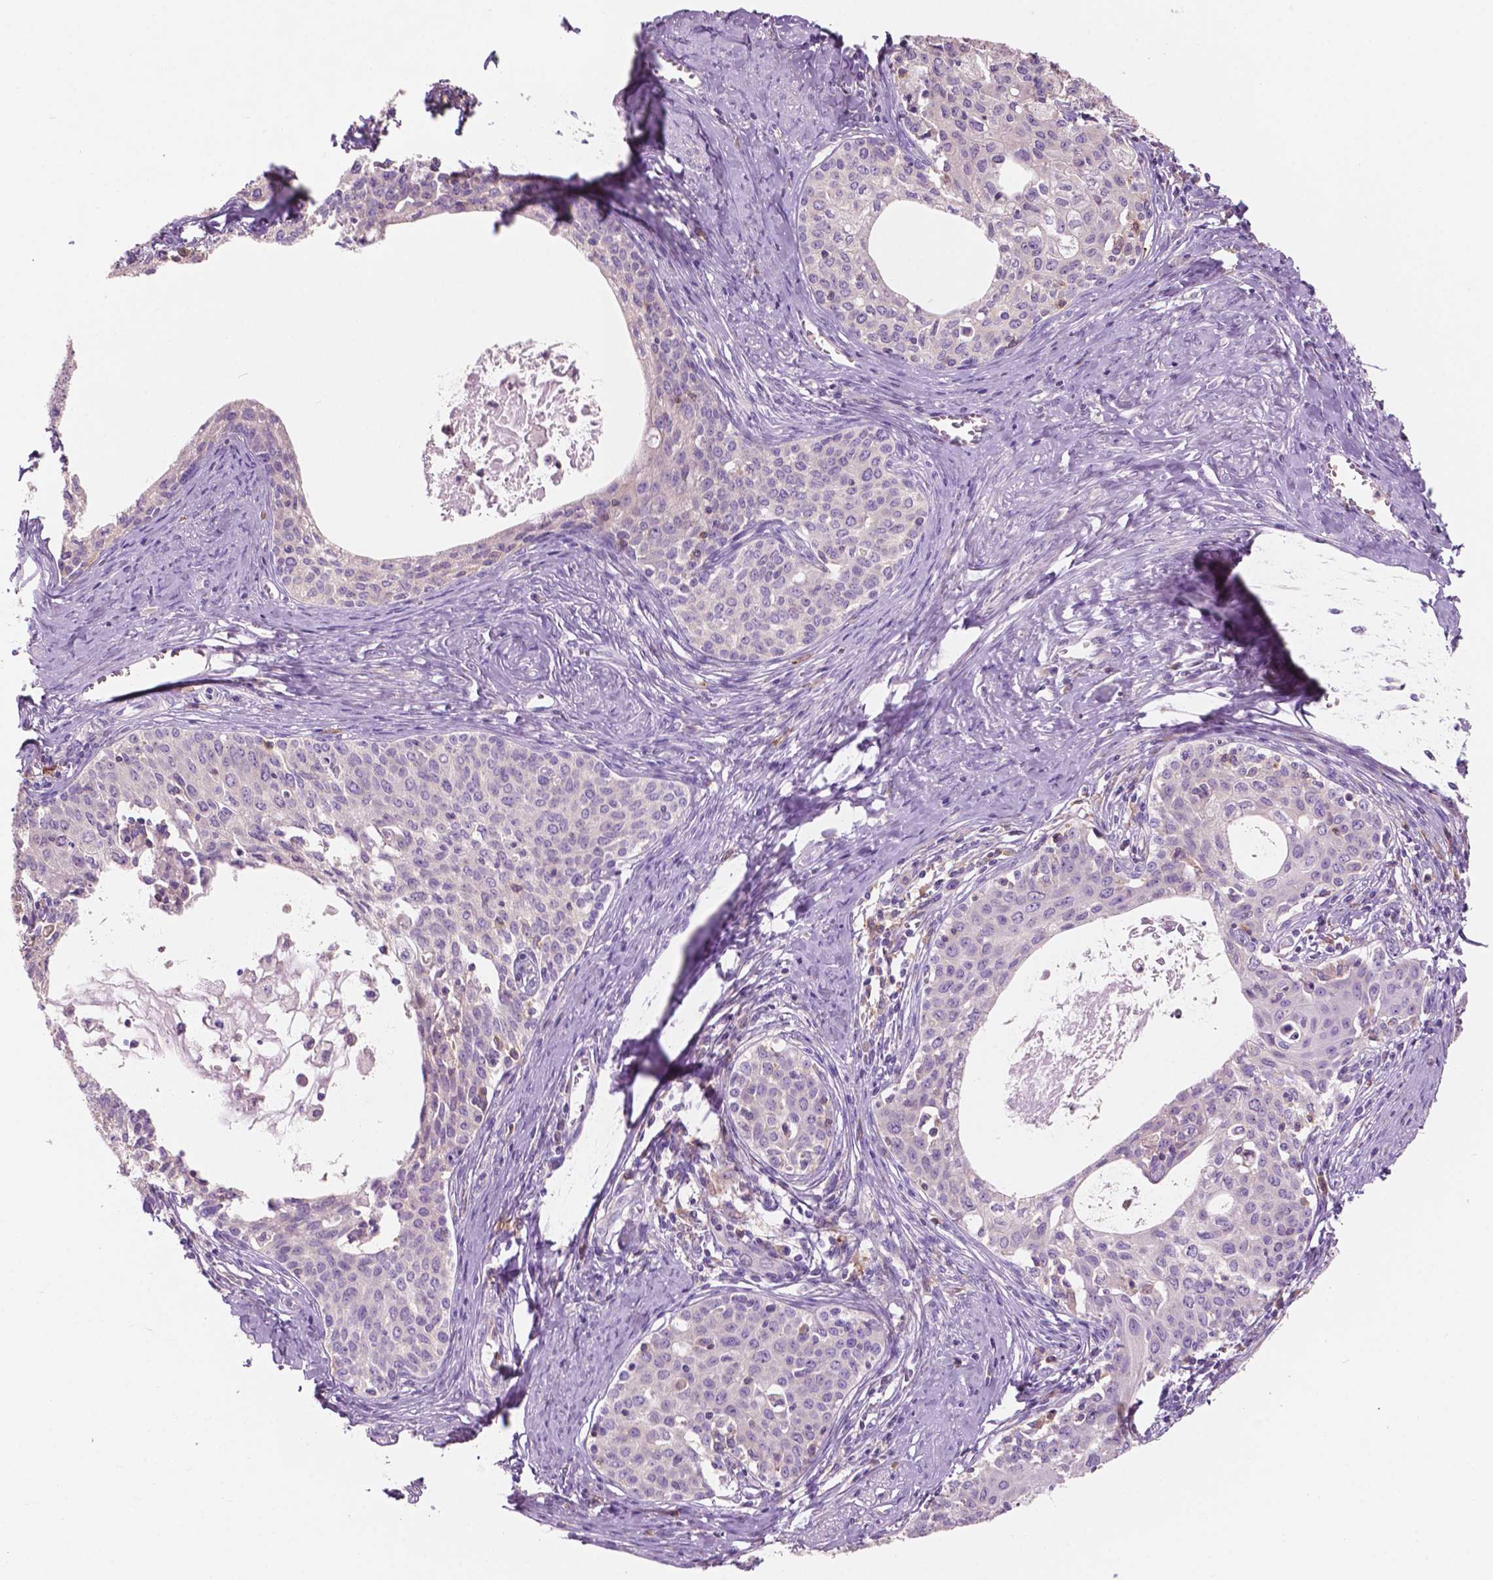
{"staining": {"intensity": "negative", "quantity": "none", "location": "none"}, "tissue": "cervical cancer", "cell_type": "Tumor cells", "image_type": "cancer", "snomed": [{"axis": "morphology", "description": "Squamous cell carcinoma, NOS"}, {"axis": "morphology", "description": "Adenocarcinoma, NOS"}, {"axis": "topography", "description": "Cervix"}], "caption": "Immunohistochemistry photomicrograph of human cervical adenocarcinoma stained for a protein (brown), which displays no expression in tumor cells.", "gene": "SEMA4A", "patient": {"sex": "female", "age": 52}}